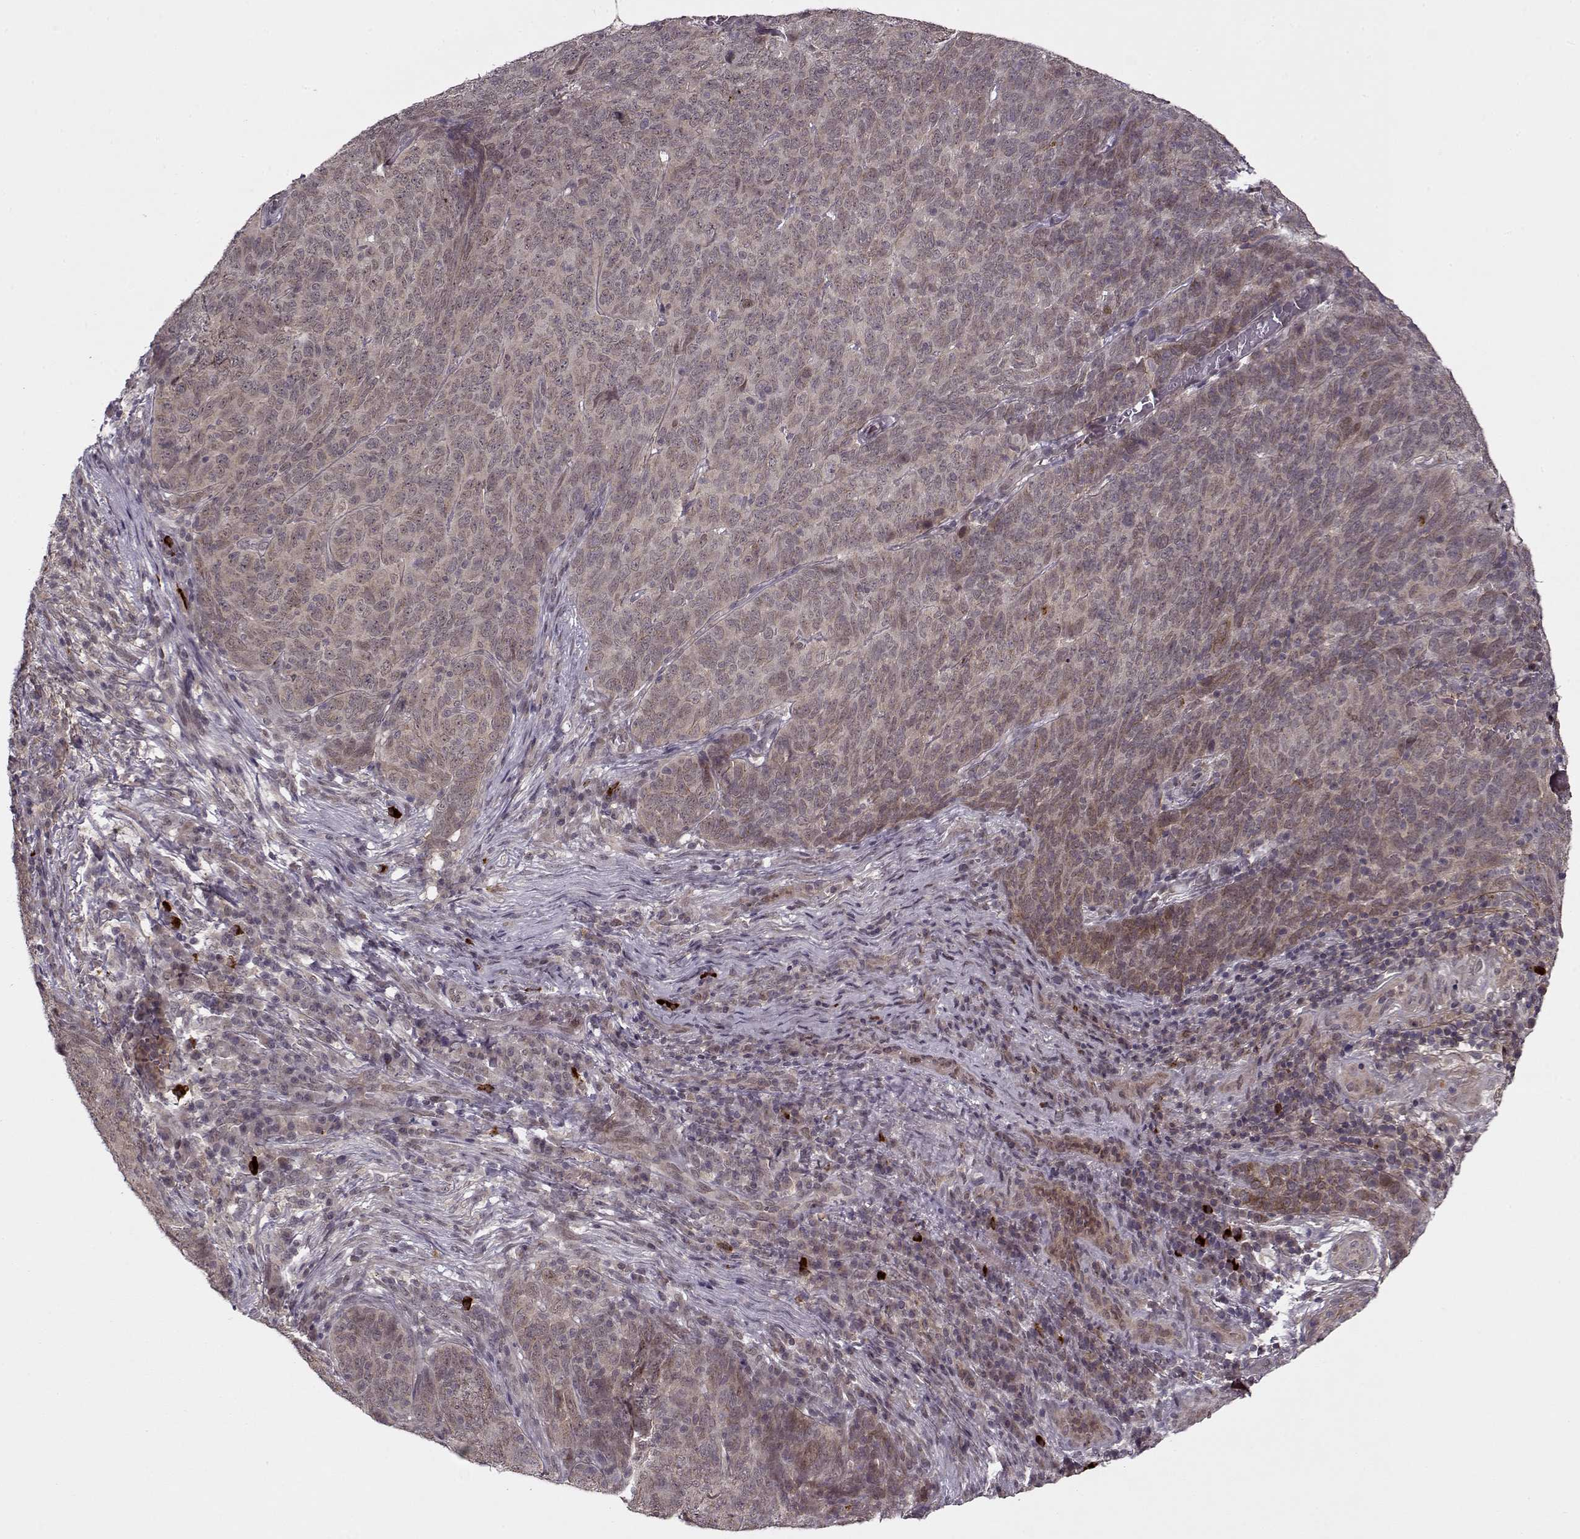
{"staining": {"intensity": "weak", "quantity": ">75%", "location": "cytoplasmic/membranous"}, "tissue": "skin cancer", "cell_type": "Tumor cells", "image_type": "cancer", "snomed": [{"axis": "morphology", "description": "Squamous cell carcinoma, NOS"}, {"axis": "topography", "description": "Skin"}, {"axis": "topography", "description": "Anal"}], "caption": "Immunohistochemical staining of skin squamous cell carcinoma reveals weak cytoplasmic/membranous protein expression in about >75% of tumor cells. (DAB (3,3'-diaminobenzidine) IHC with brightfield microscopy, high magnification).", "gene": "DENND4B", "patient": {"sex": "female", "age": 51}}